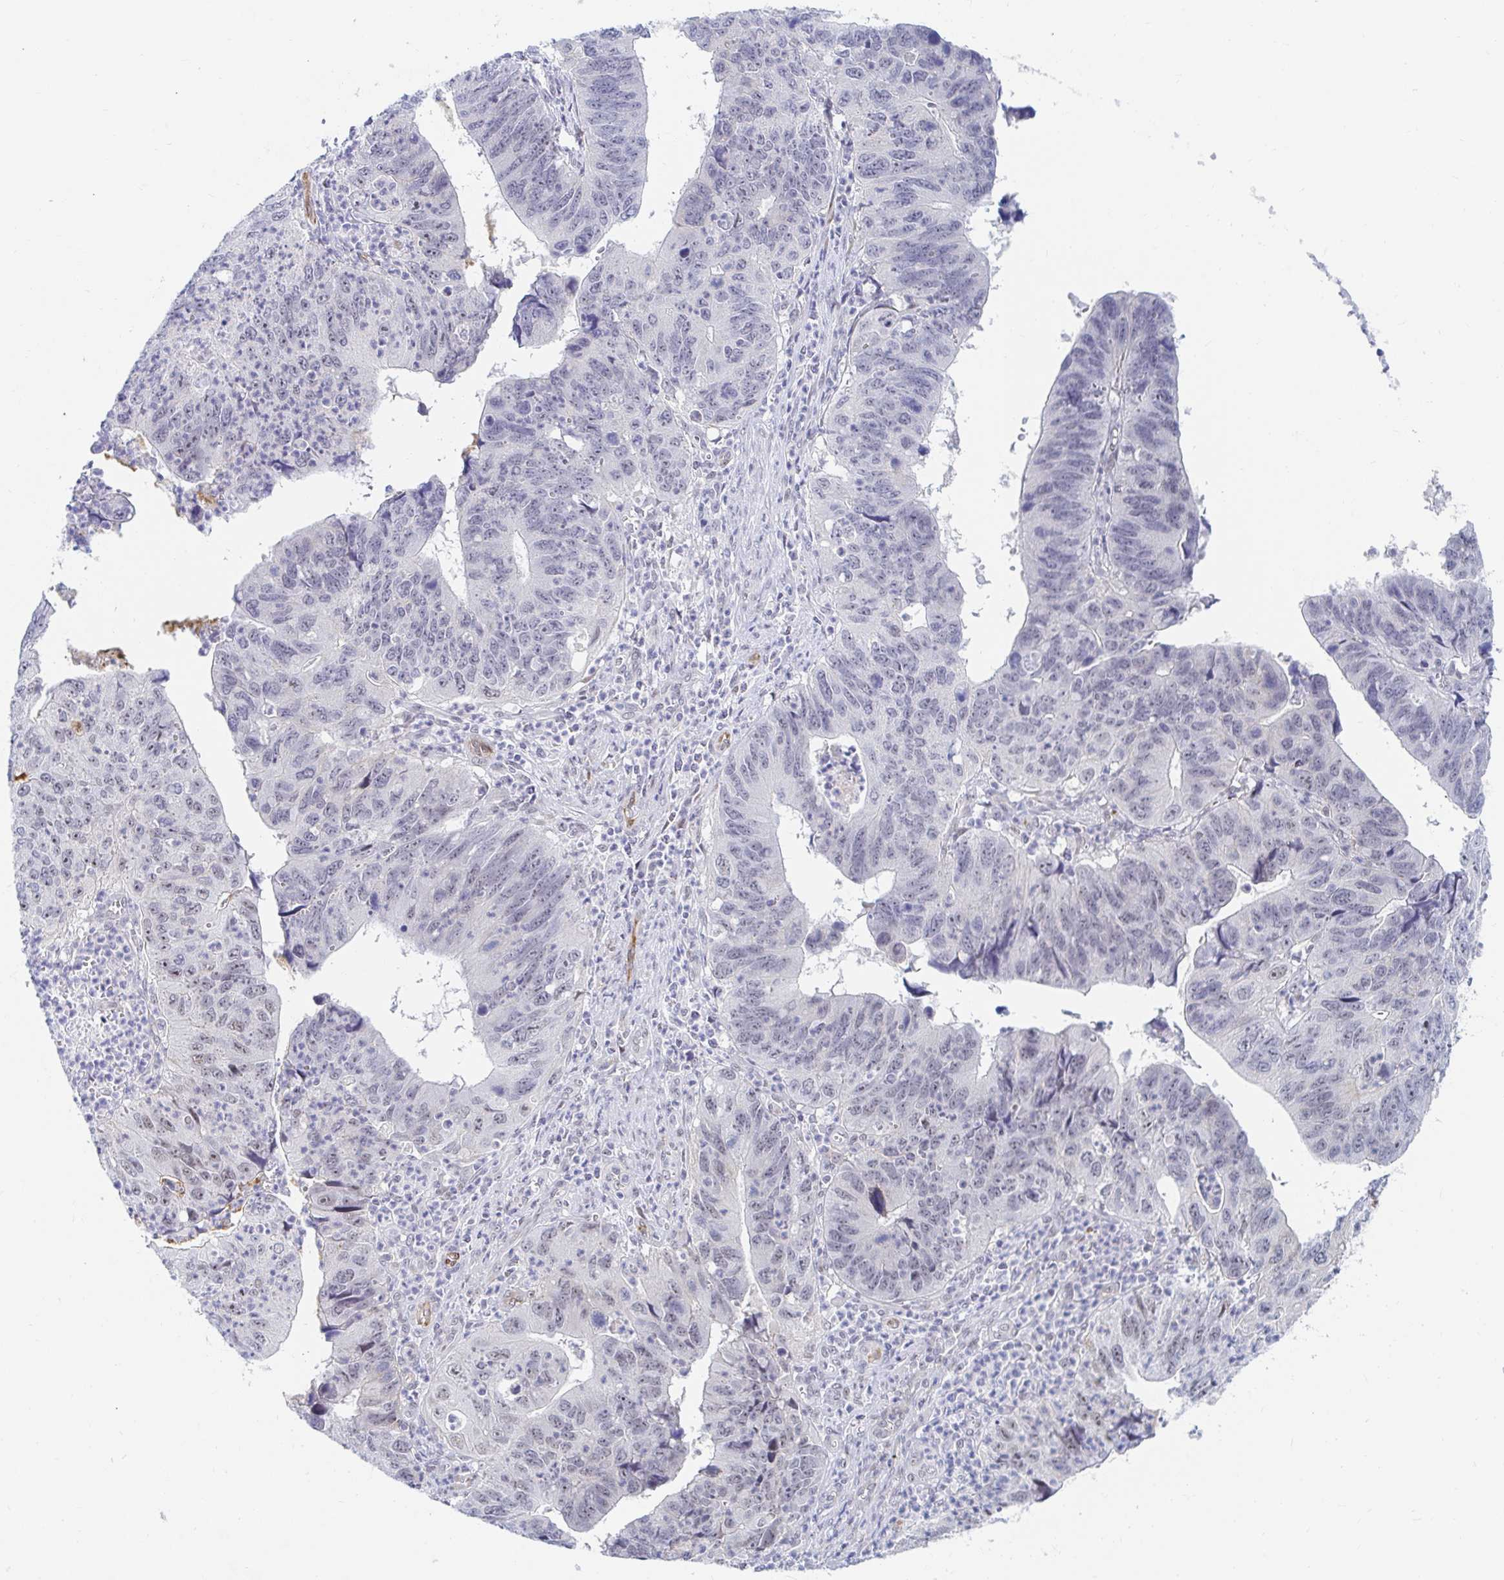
{"staining": {"intensity": "negative", "quantity": "none", "location": "none"}, "tissue": "stomach cancer", "cell_type": "Tumor cells", "image_type": "cancer", "snomed": [{"axis": "morphology", "description": "Adenocarcinoma, NOS"}, {"axis": "topography", "description": "Stomach"}], "caption": "This is a micrograph of IHC staining of stomach adenocarcinoma, which shows no positivity in tumor cells. Brightfield microscopy of IHC stained with DAB (3,3'-diaminobenzidine) (brown) and hematoxylin (blue), captured at high magnification.", "gene": "COL28A1", "patient": {"sex": "male", "age": 59}}